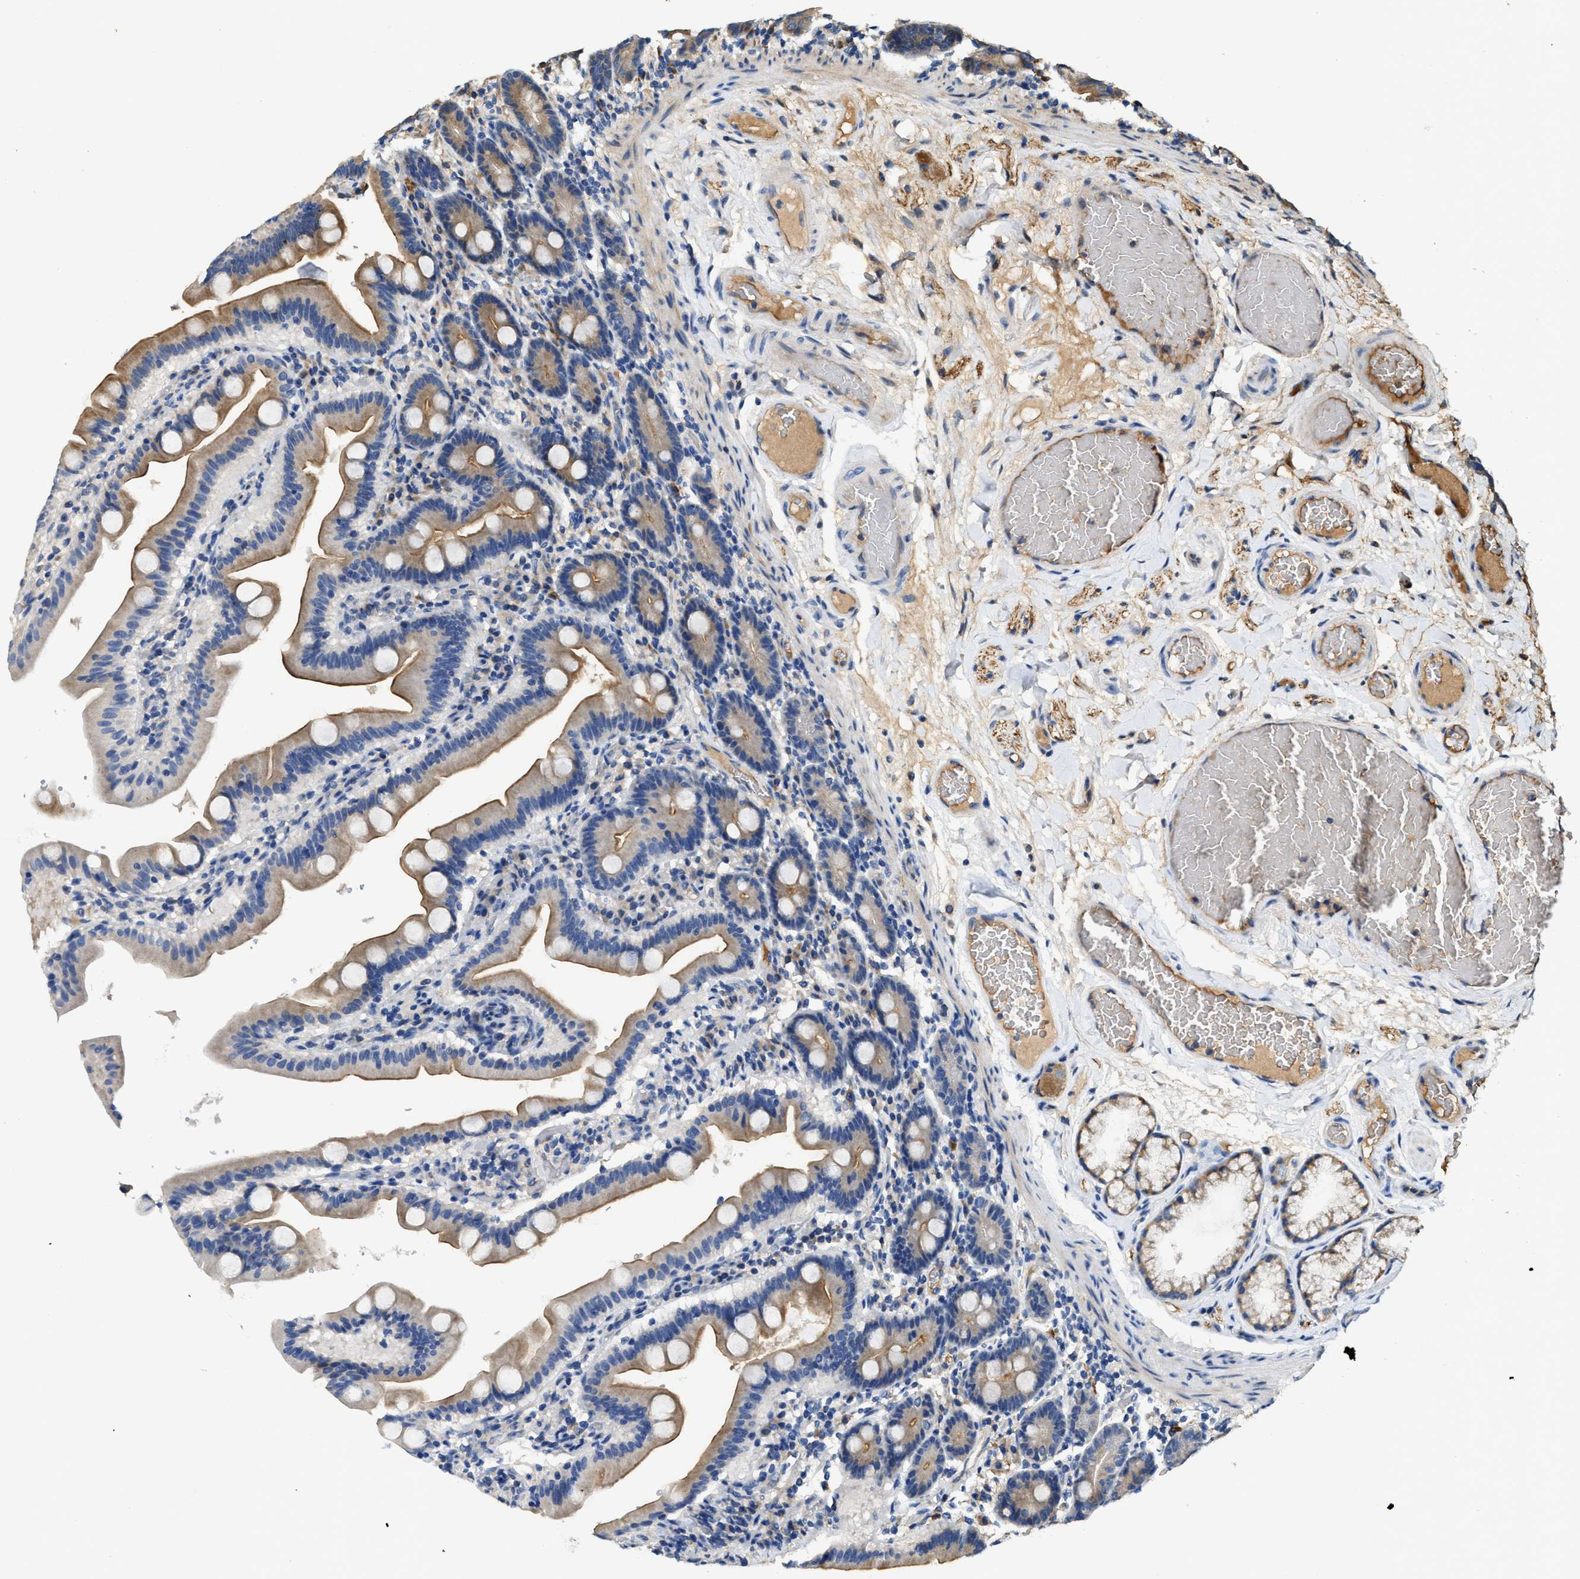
{"staining": {"intensity": "moderate", "quantity": "25%-75%", "location": "cytoplasmic/membranous"}, "tissue": "duodenum", "cell_type": "Glandular cells", "image_type": "normal", "snomed": [{"axis": "morphology", "description": "Normal tissue, NOS"}, {"axis": "topography", "description": "Duodenum"}], "caption": "Brown immunohistochemical staining in unremarkable duodenum exhibits moderate cytoplasmic/membranous positivity in approximately 25%-75% of glandular cells.", "gene": "RIPK2", "patient": {"sex": "male", "age": 54}}